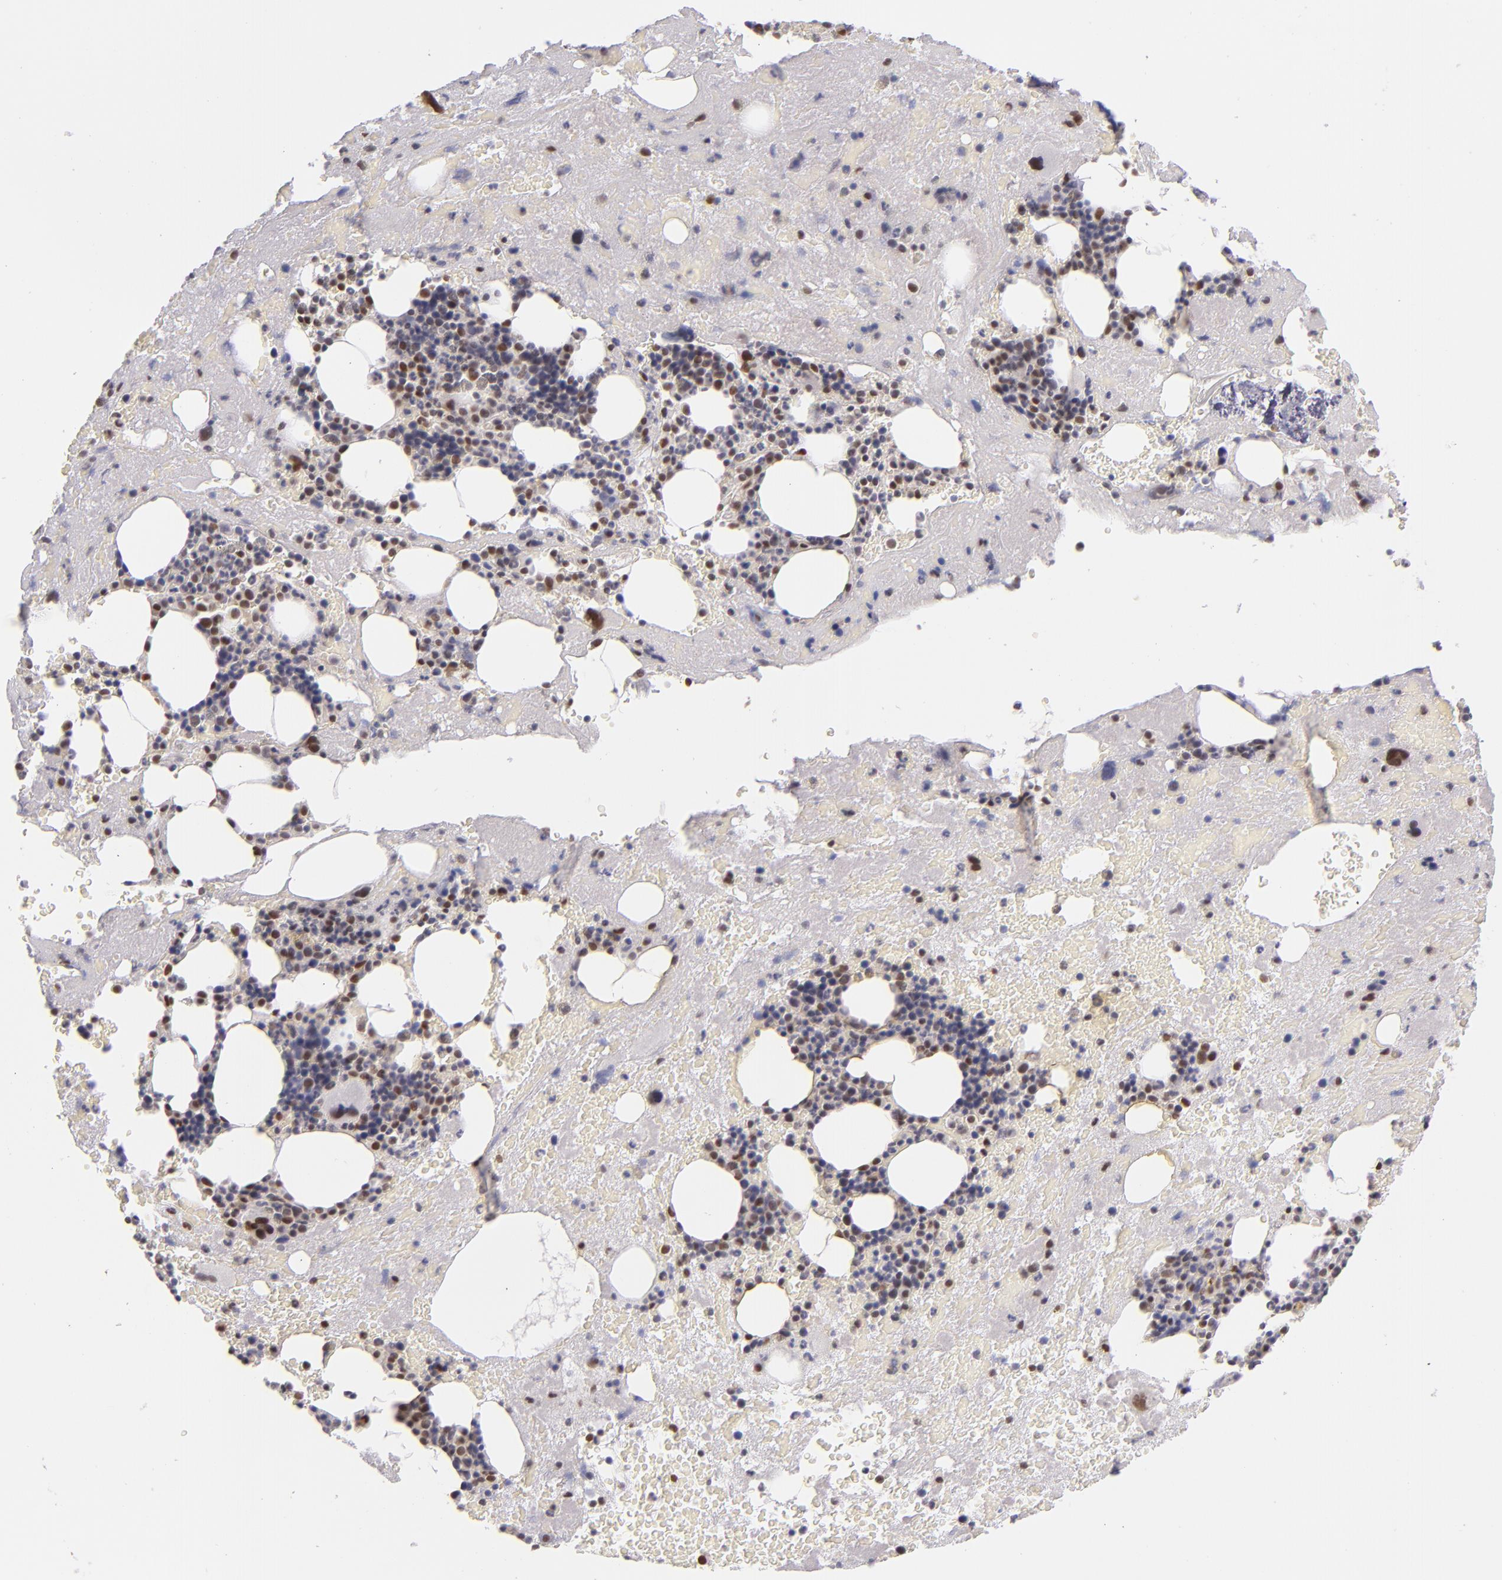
{"staining": {"intensity": "moderate", "quantity": "25%-75%", "location": "nuclear"}, "tissue": "bone marrow", "cell_type": "Hematopoietic cells", "image_type": "normal", "snomed": [{"axis": "morphology", "description": "Normal tissue, NOS"}, {"axis": "topography", "description": "Bone marrow"}], "caption": "Moderate nuclear expression for a protein is appreciated in about 25%-75% of hematopoietic cells of unremarkable bone marrow using IHC.", "gene": "NCOR2", "patient": {"sex": "male", "age": 76}}